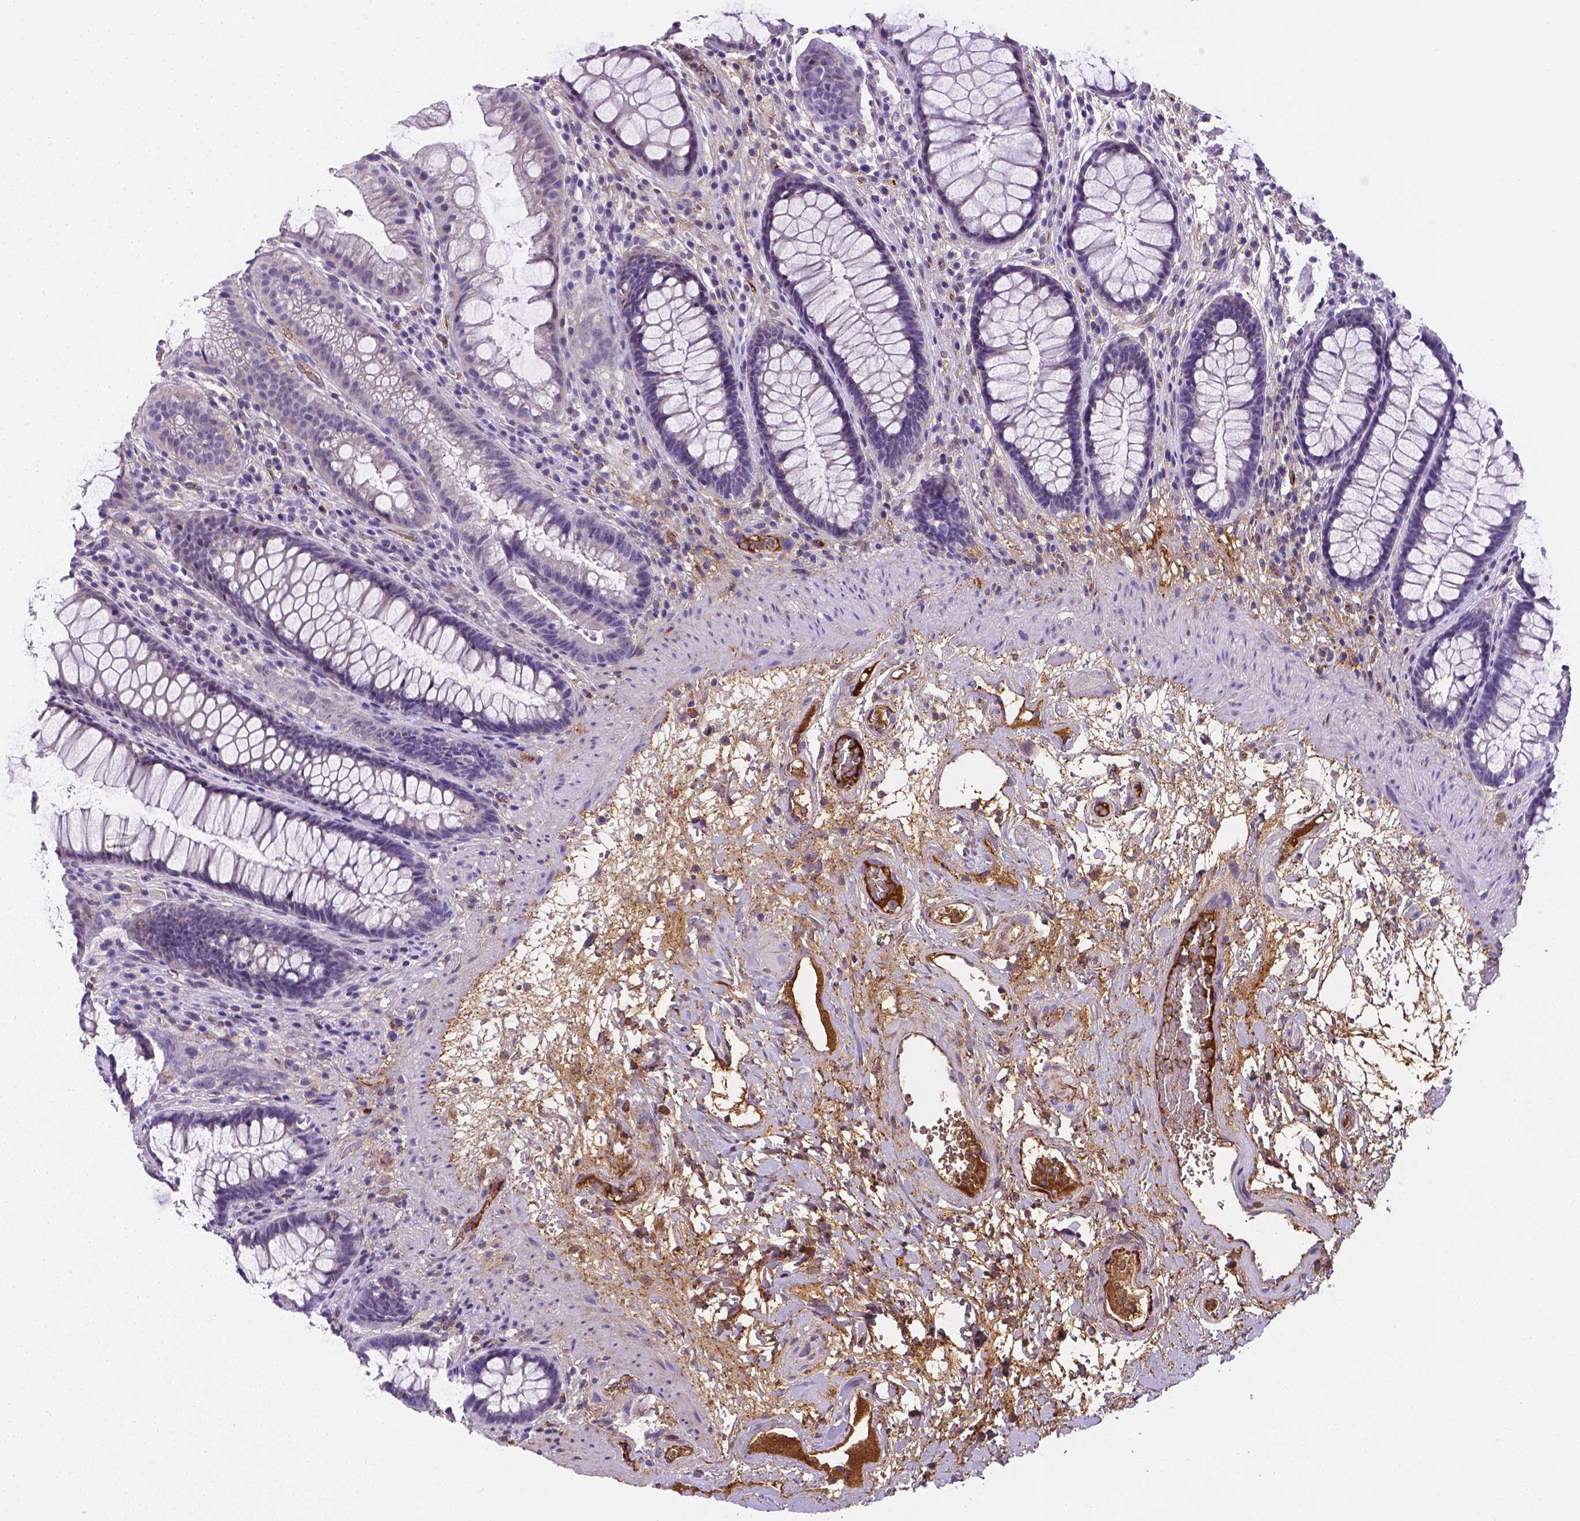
{"staining": {"intensity": "negative", "quantity": "none", "location": "none"}, "tissue": "rectum", "cell_type": "Glandular cells", "image_type": "normal", "snomed": [{"axis": "morphology", "description": "Normal tissue, NOS"}, {"axis": "topography", "description": "Rectum"}], "caption": "This is an IHC image of normal rectum. There is no positivity in glandular cells.", "gene": "APOE", "patient": {"sex": "male", "age": 72}}